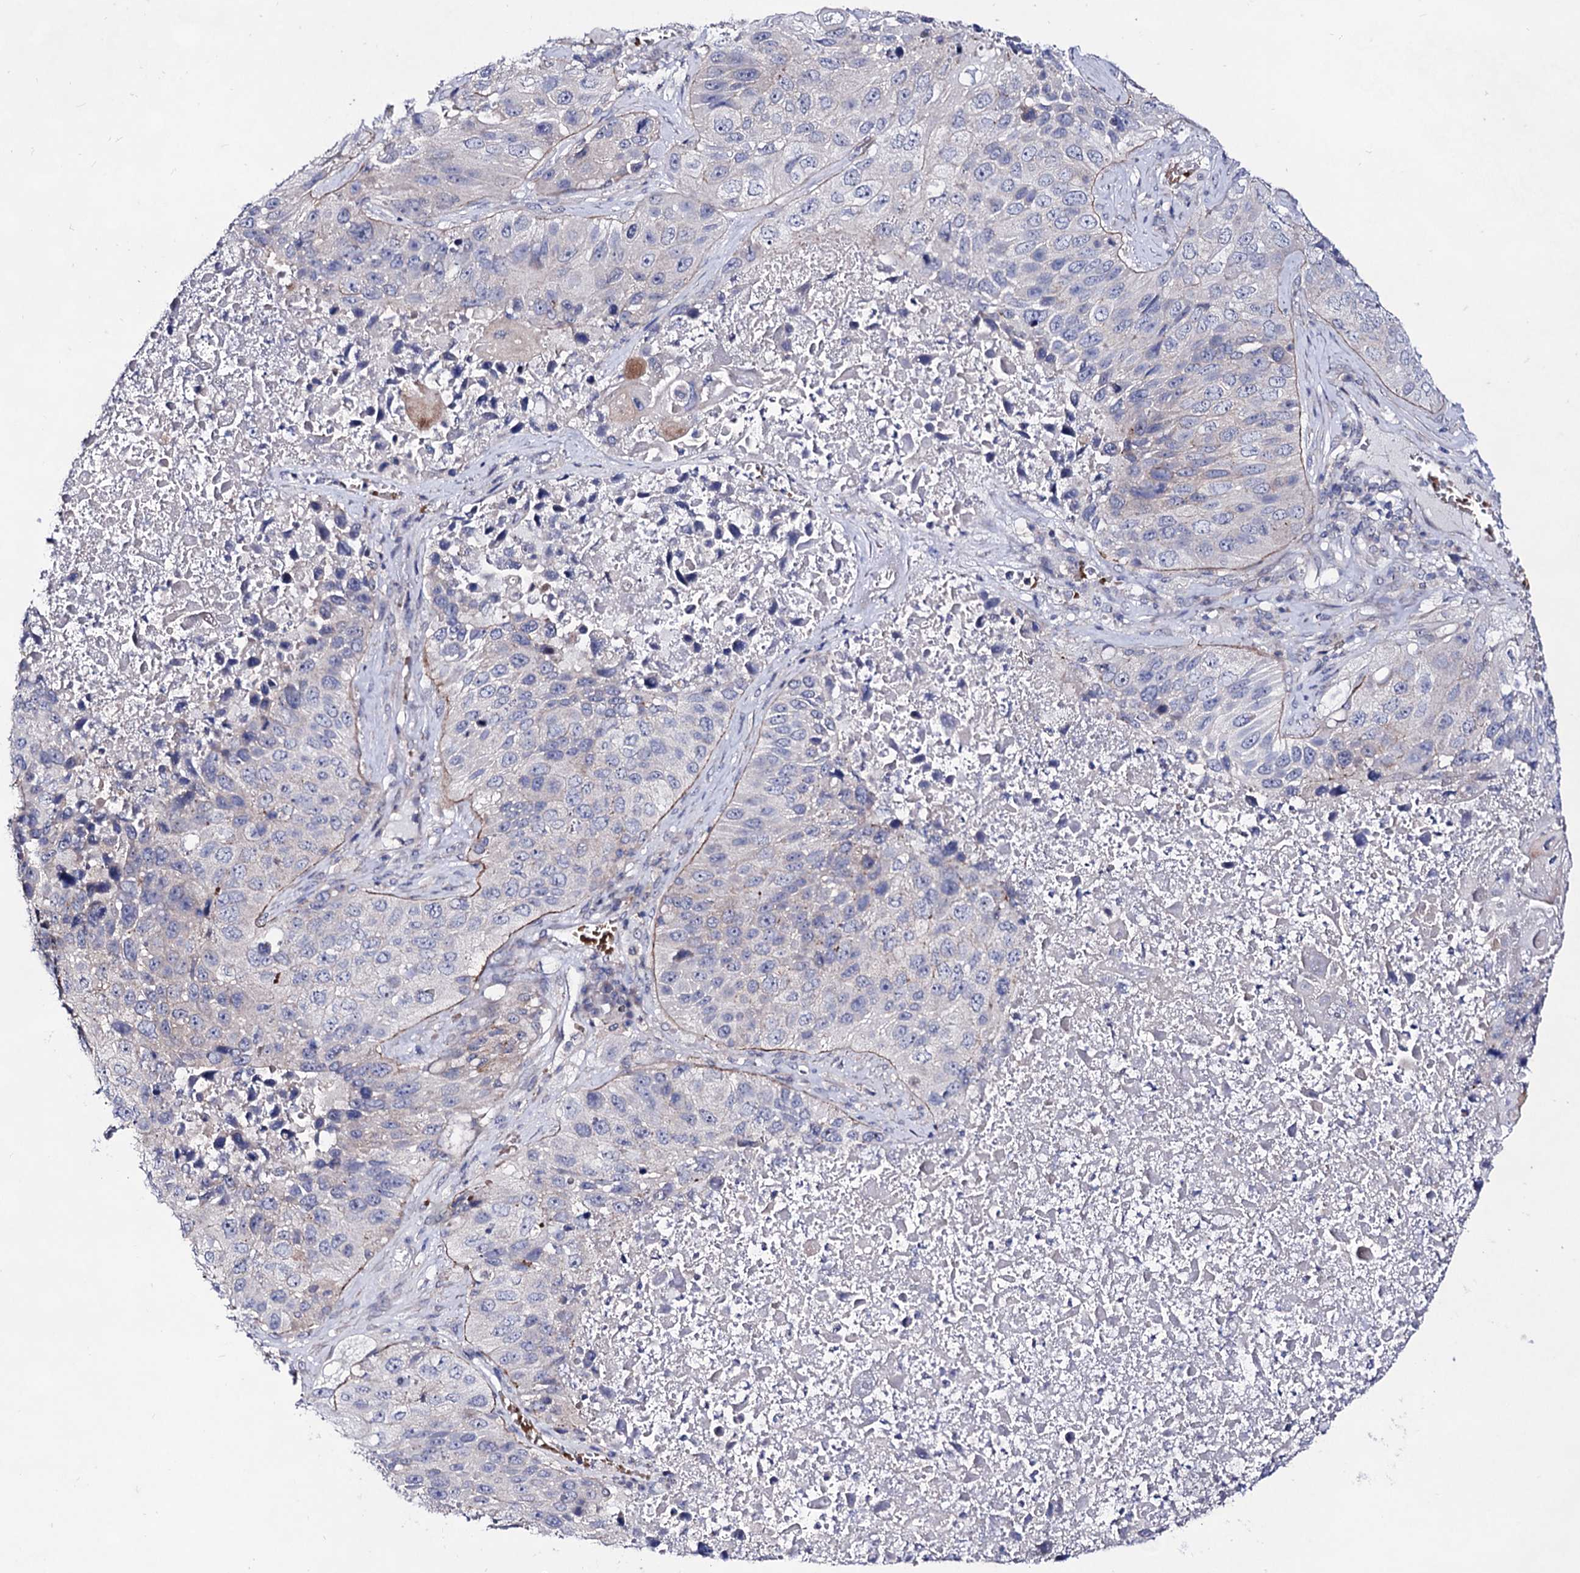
{"staining": {"intensity": "negative", "quantity": "none", "location": "none"}, "tissue": "lung cancer", "cell_type": "Tumor cells", "image_type": "cancer", "snomed": [{"axis": "morphology", "description": "Squamous cell carcinoma, NOS"}, {"axis": "topography", "description": "Lung"}], "caption": "High magnification brightfield microscopy of lung cancer (squamous cell carcinoma) stained with DAB (brown) and counterstained with hematoxylin (blue): tumor cells show no significant staining. (Immunohistochemistry, brightfield microscopy, high magnification).", "gene": "PLIN1", "patient": {"sex": "male", "age": 61}}